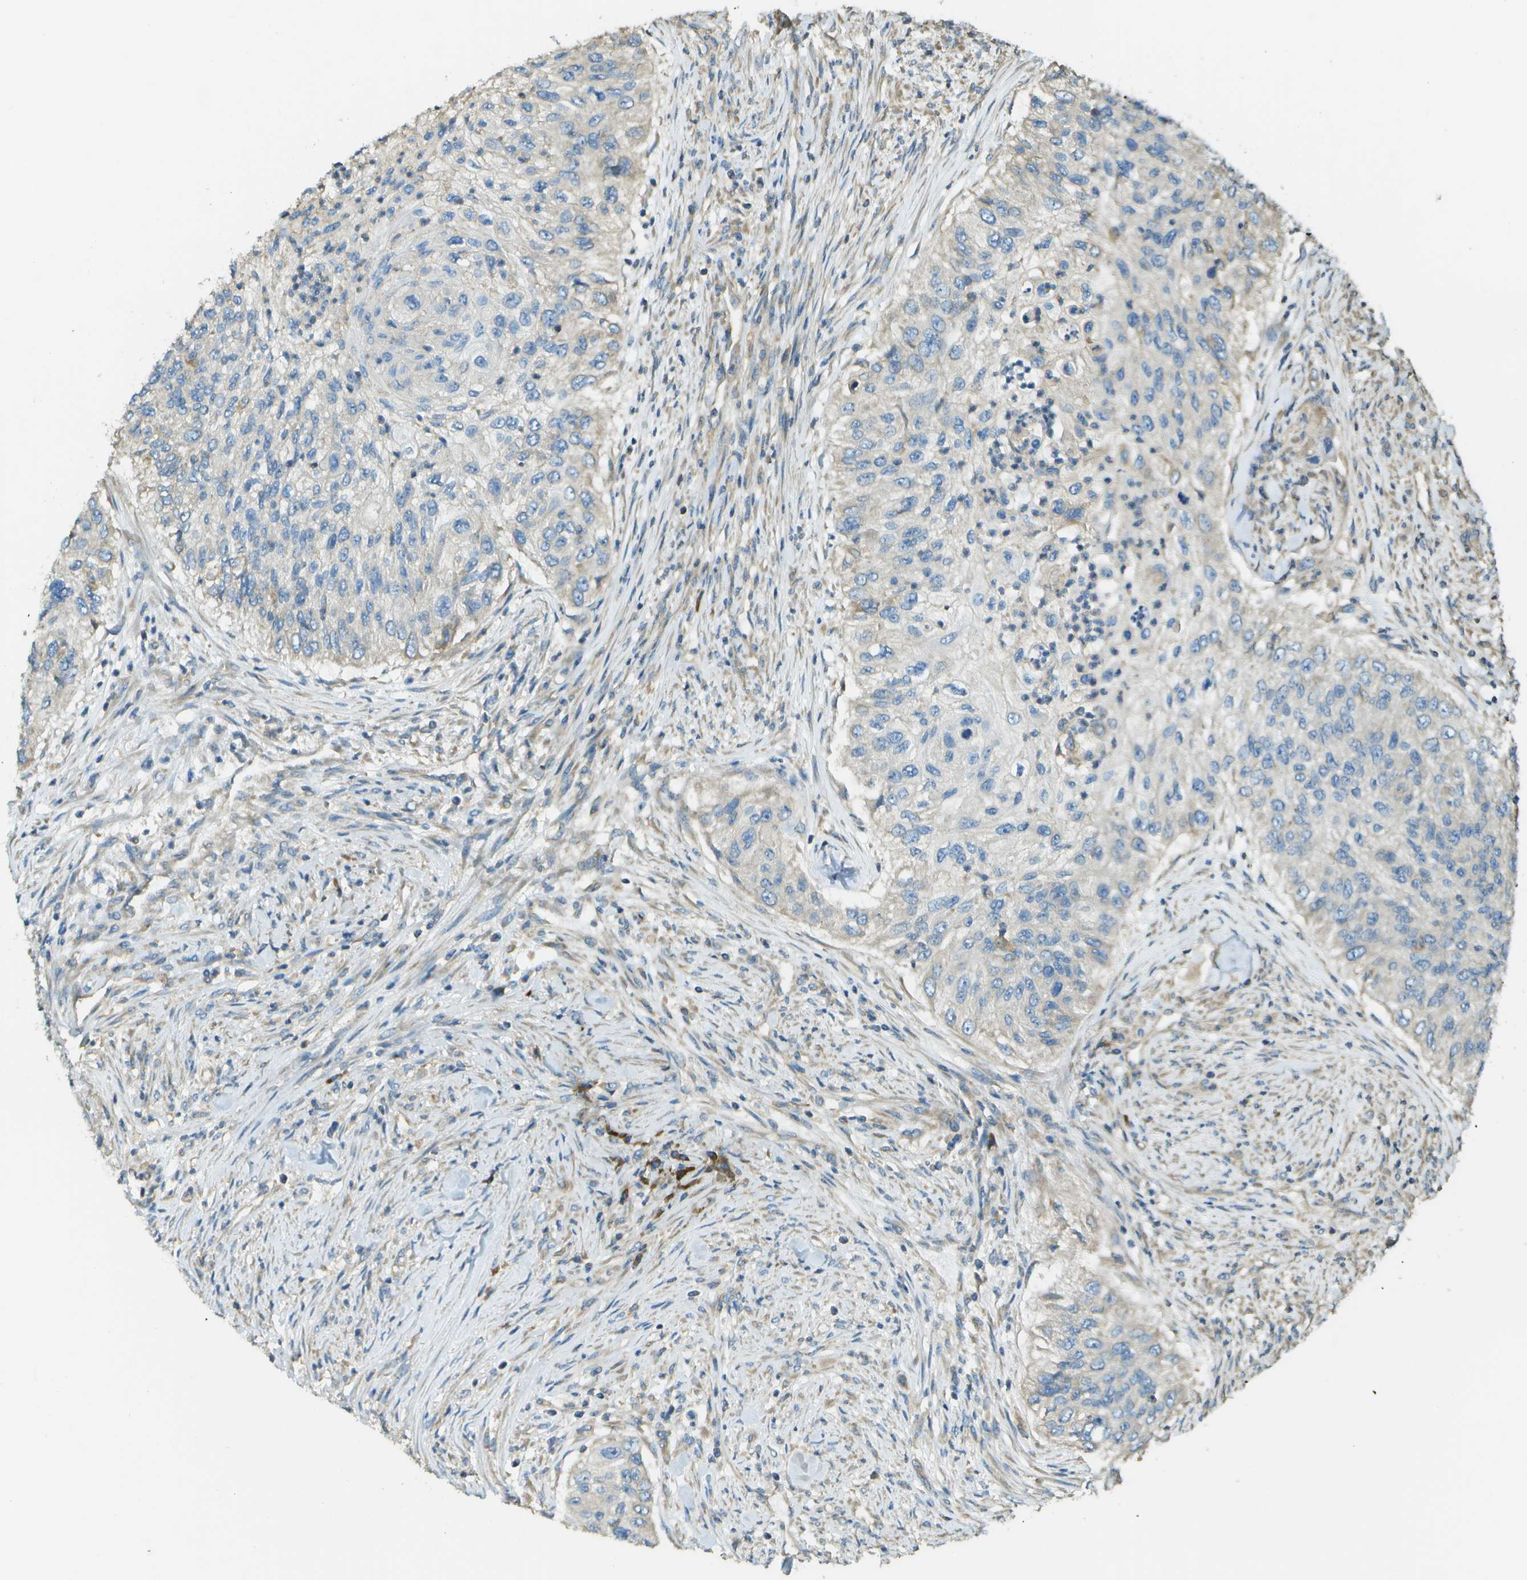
{"staining": {"intensity": "negative", "quantity": "none", "location": "none"}, "tissue": "urothelial cancer", "cell_type": "Tumor cells", "image_type": "cancer", "snomed": [{"axis": "morphology", "description": "Urothelial carcinoma, High grade"}, {"axis": "topography", "description": "Urinary bladder"}], "caption": "Tumor cells show no significant protein staining in urothelial cancer.", "gene": "DNAJB11", "patient": {"sex": "female", "age": 60}}